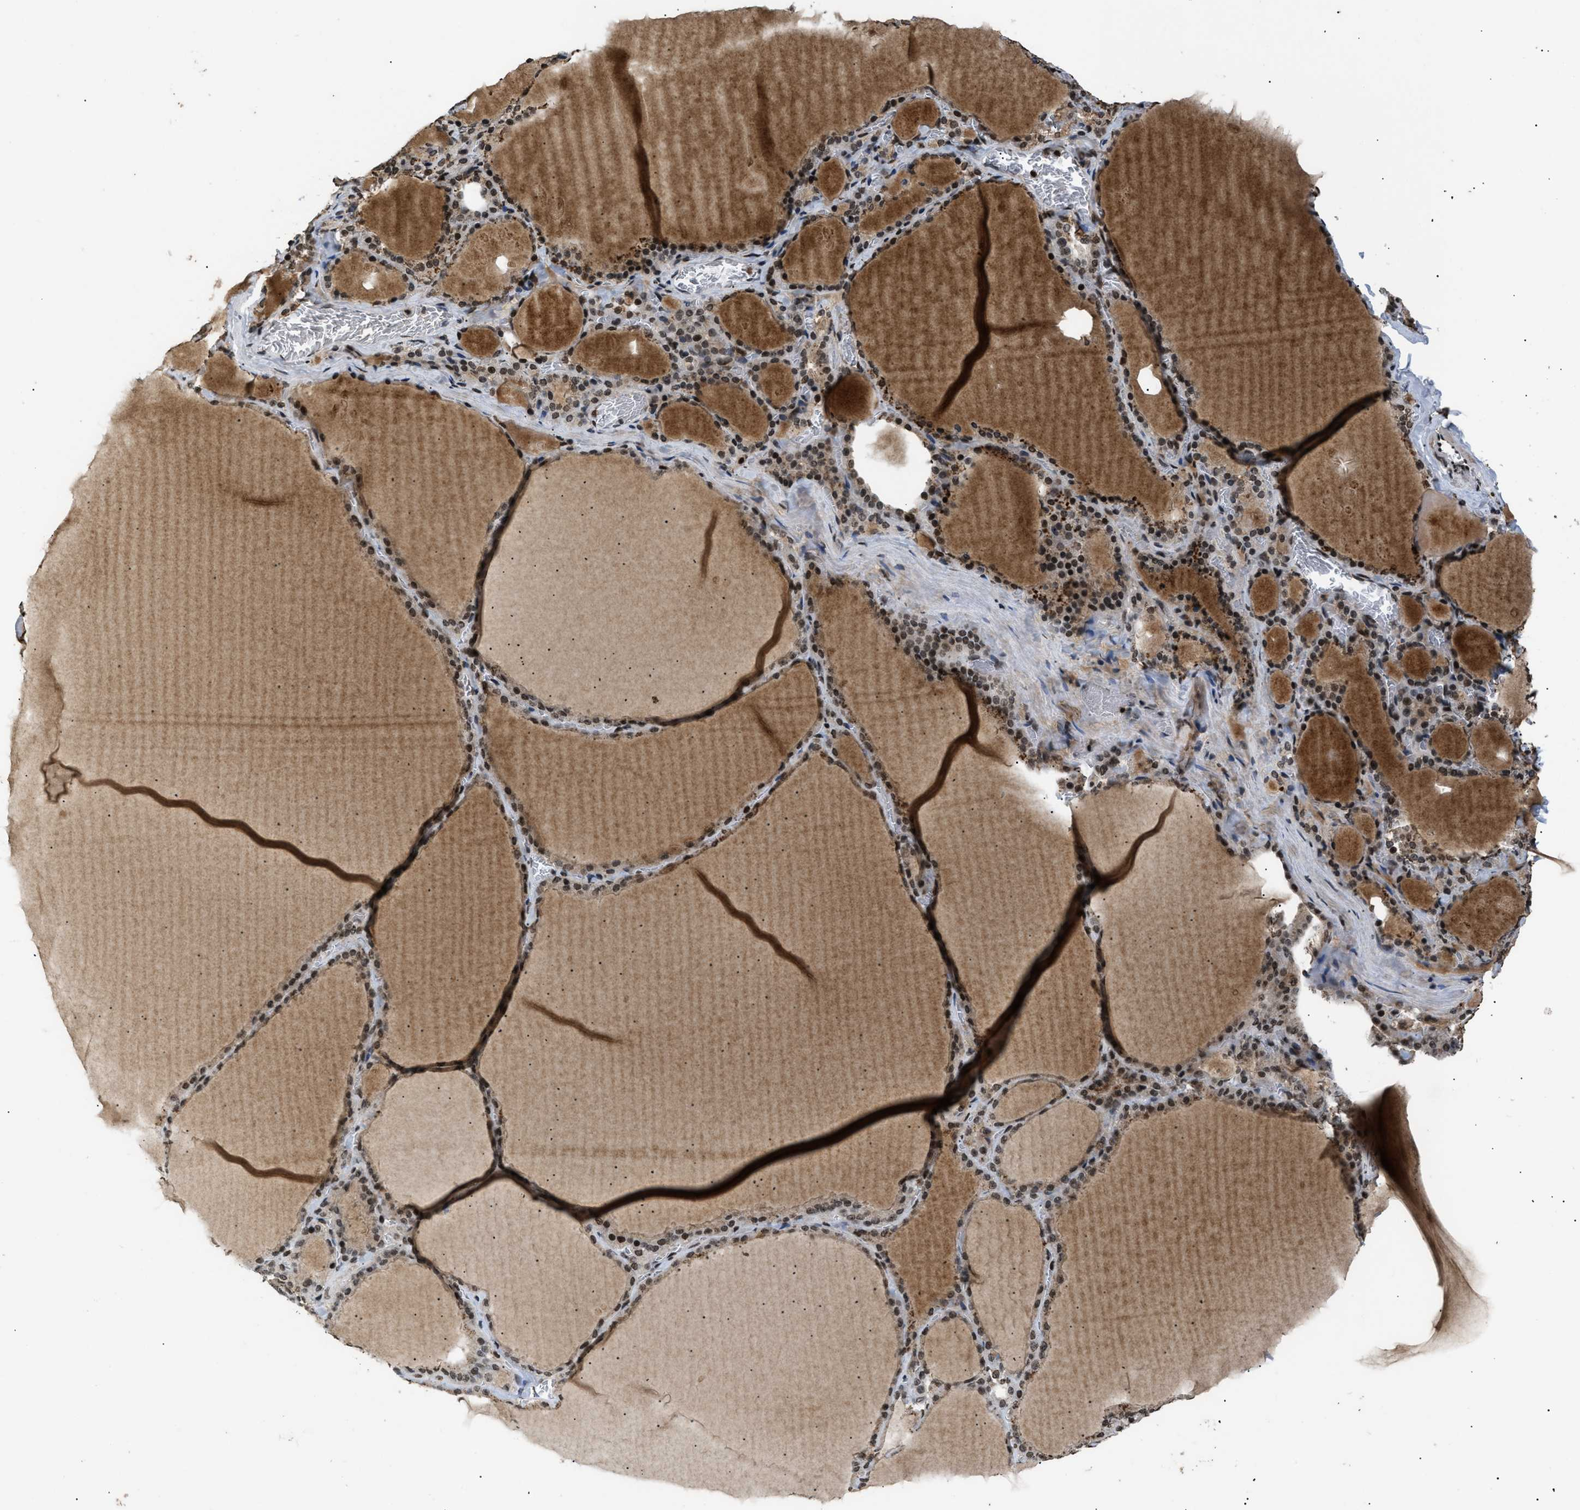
{"staining": {"intensity": "strong", "quantity": ">75%", "location": "cytoplasmic/membranous,nuclear"}, "tissue": "thyroid gland", "cell_type": "Glandular cells", "image_type": "normal", "snomed": [{"axis": "morphology", "description": "Normal tissue, NOS"}, {"axis": "topography", "description": "Thyroid gland"}], "caption": "Protein expression analysis of unremarkable thyroid gland exhibits strong cytoplasmic/membranous,nuclear positivity in approximately >75% of glandular cells. (DAB IHC, brown staining for protein, blue staining for nuclei).", "gene": "RBM5", "patient": {"sex": "male", "age": 56}}